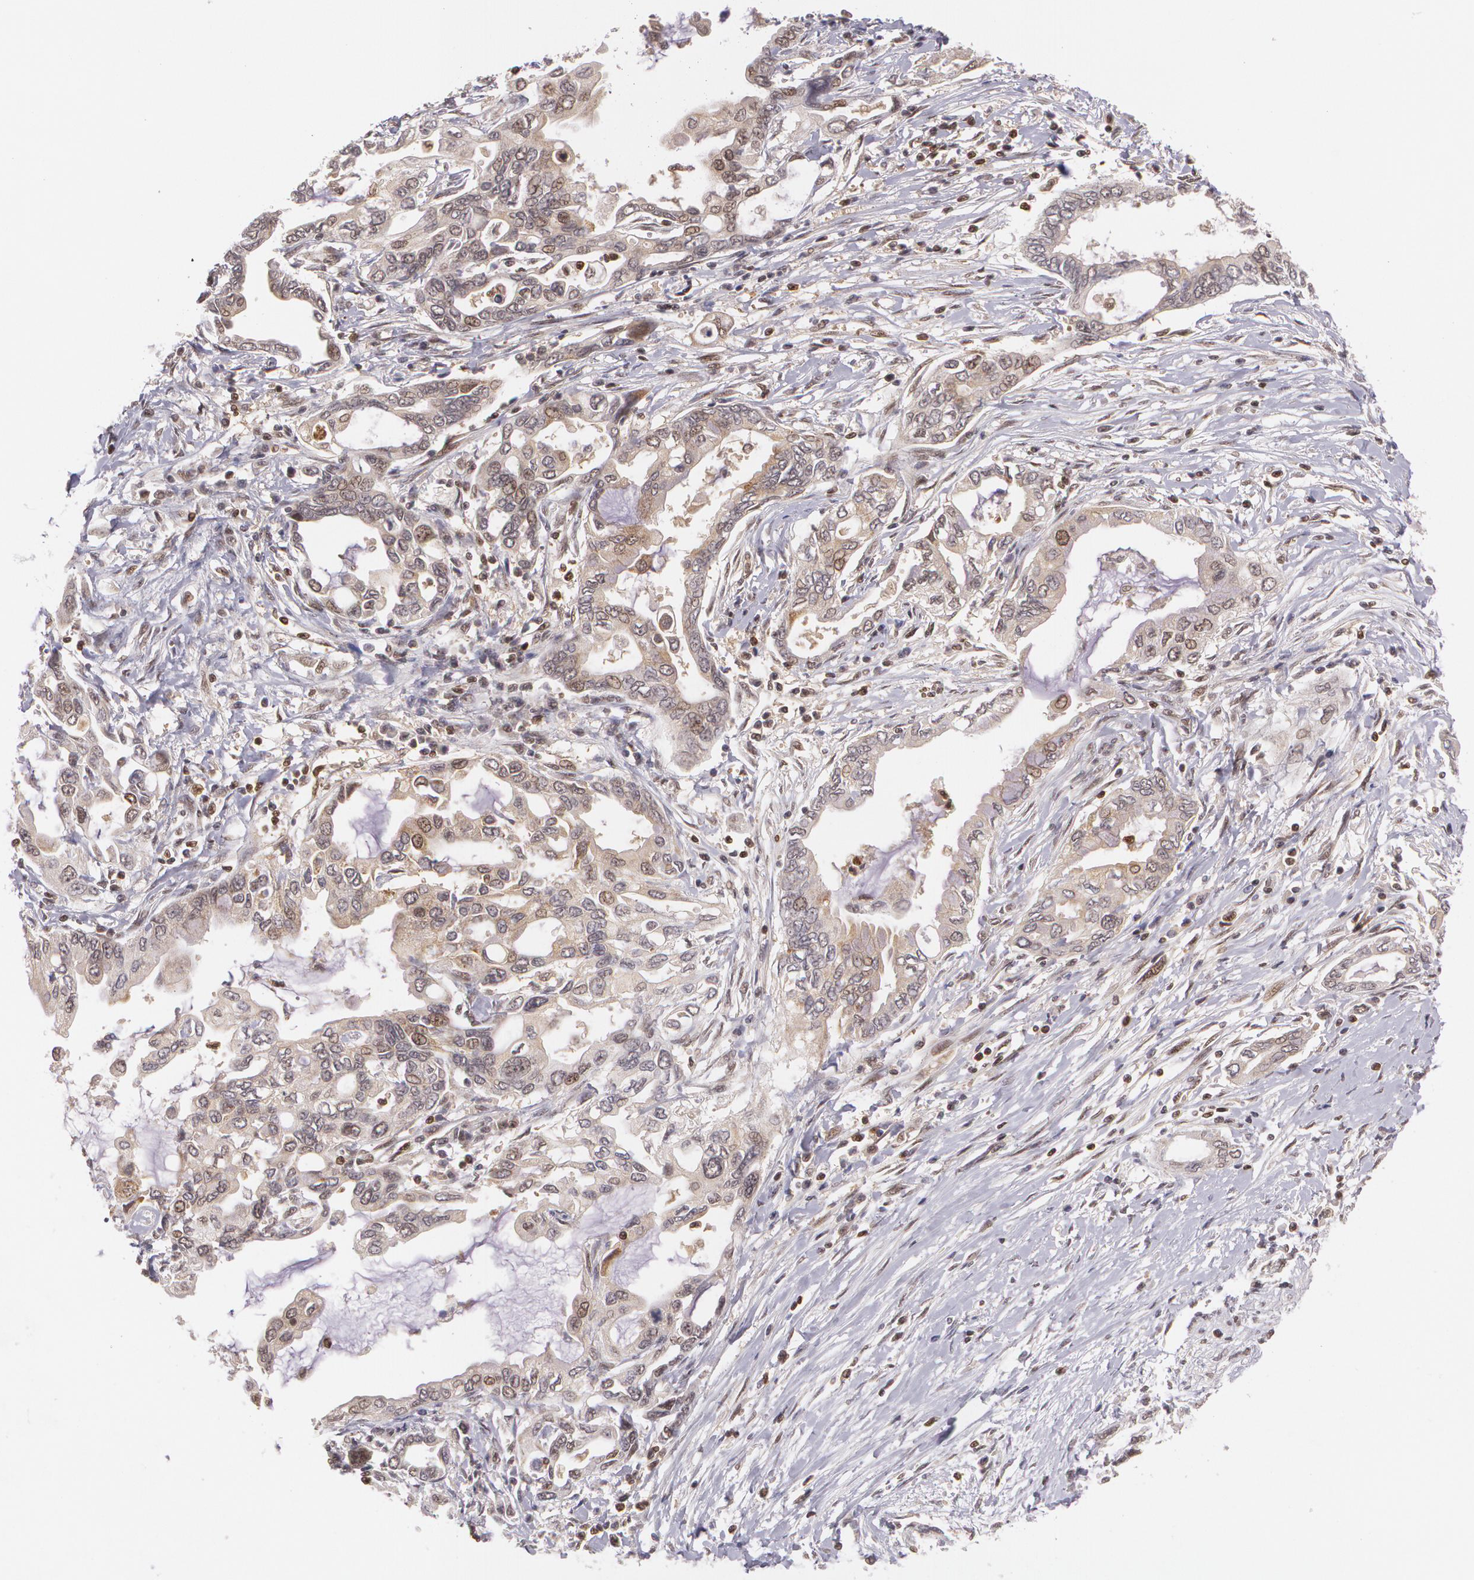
{"staining": {"intensity": "weak", "quantity": "<25%", "location": "cytoplasmic/membranous,nuclear"}, "tissue": "pancreatic cancer", "cell_type": "Tumor cells", "image_type": "cancer", "snomed": [{"axis": "morphology", "description": "Adenocarcinoma, NOS"}, {"axis": "topography", "description": "Pancreas"}], "caption": "Pancreatic adenocarcinoma stained for a protein using immunohistochemistry (IHC) exhibits no positivity tumor cells.", "gene": "CUL2", "patient": {"sex": "female", "age": 57}}